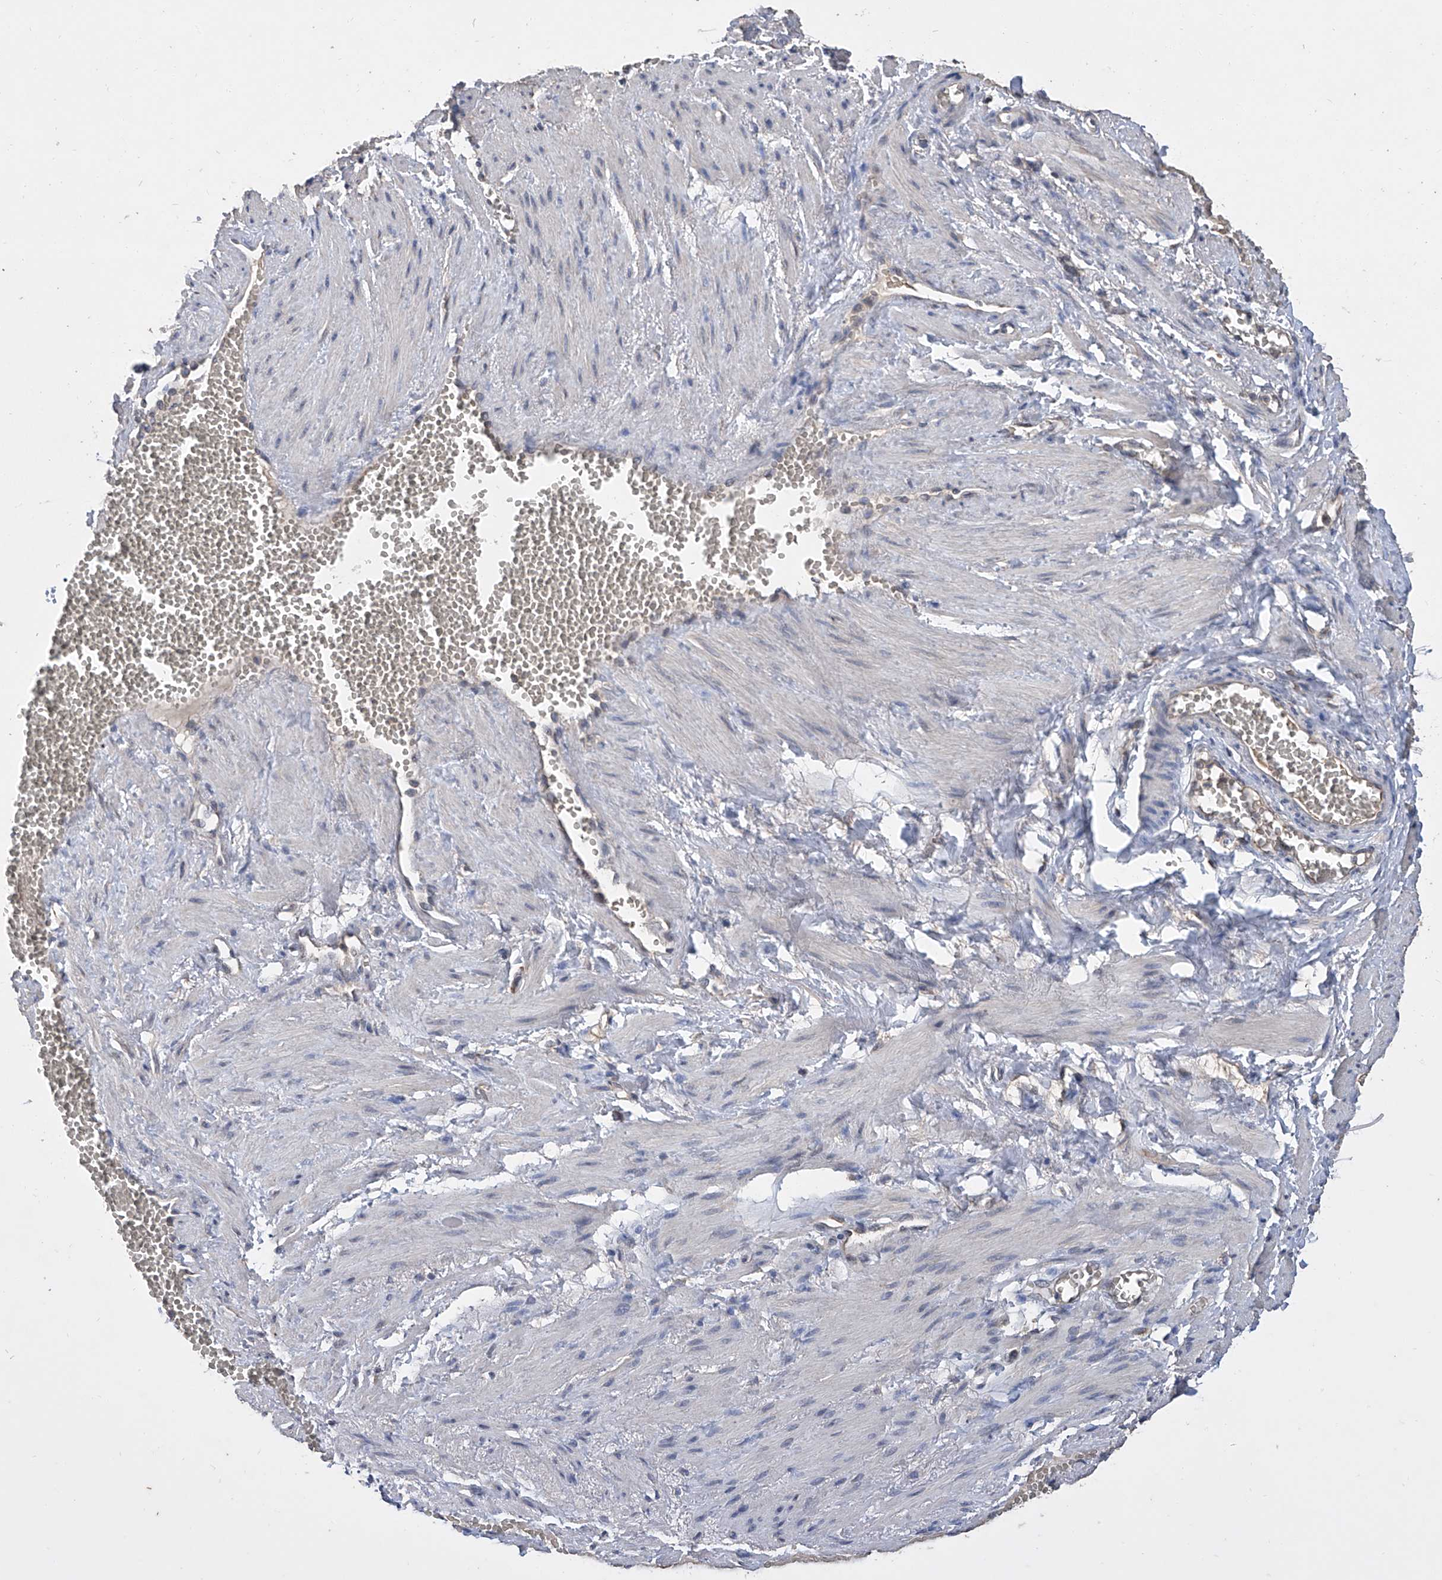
{"staining": {"intensity": "moderate", "quantity": ">75%", "location": "nuclear"}, "tissue": "soft tissue", "cell_type": "Chondrocytes", "image_type": "normal", "snomed": [{"axis": "morphology", "description": "Normal tissue, NOS"}, {"axis": "topography", "description": "Smooth muscle"}, {"axis": "topography", "description": "Peripheral nerve tissue"}], "caption": "Immunohistochemical staining of normal soft tissue shows >75% levels of moderate nuclear protein staining in about >75% of chondrocytes.", "gene": "GPT", "patient": {"sex": "female", "age": 39}}